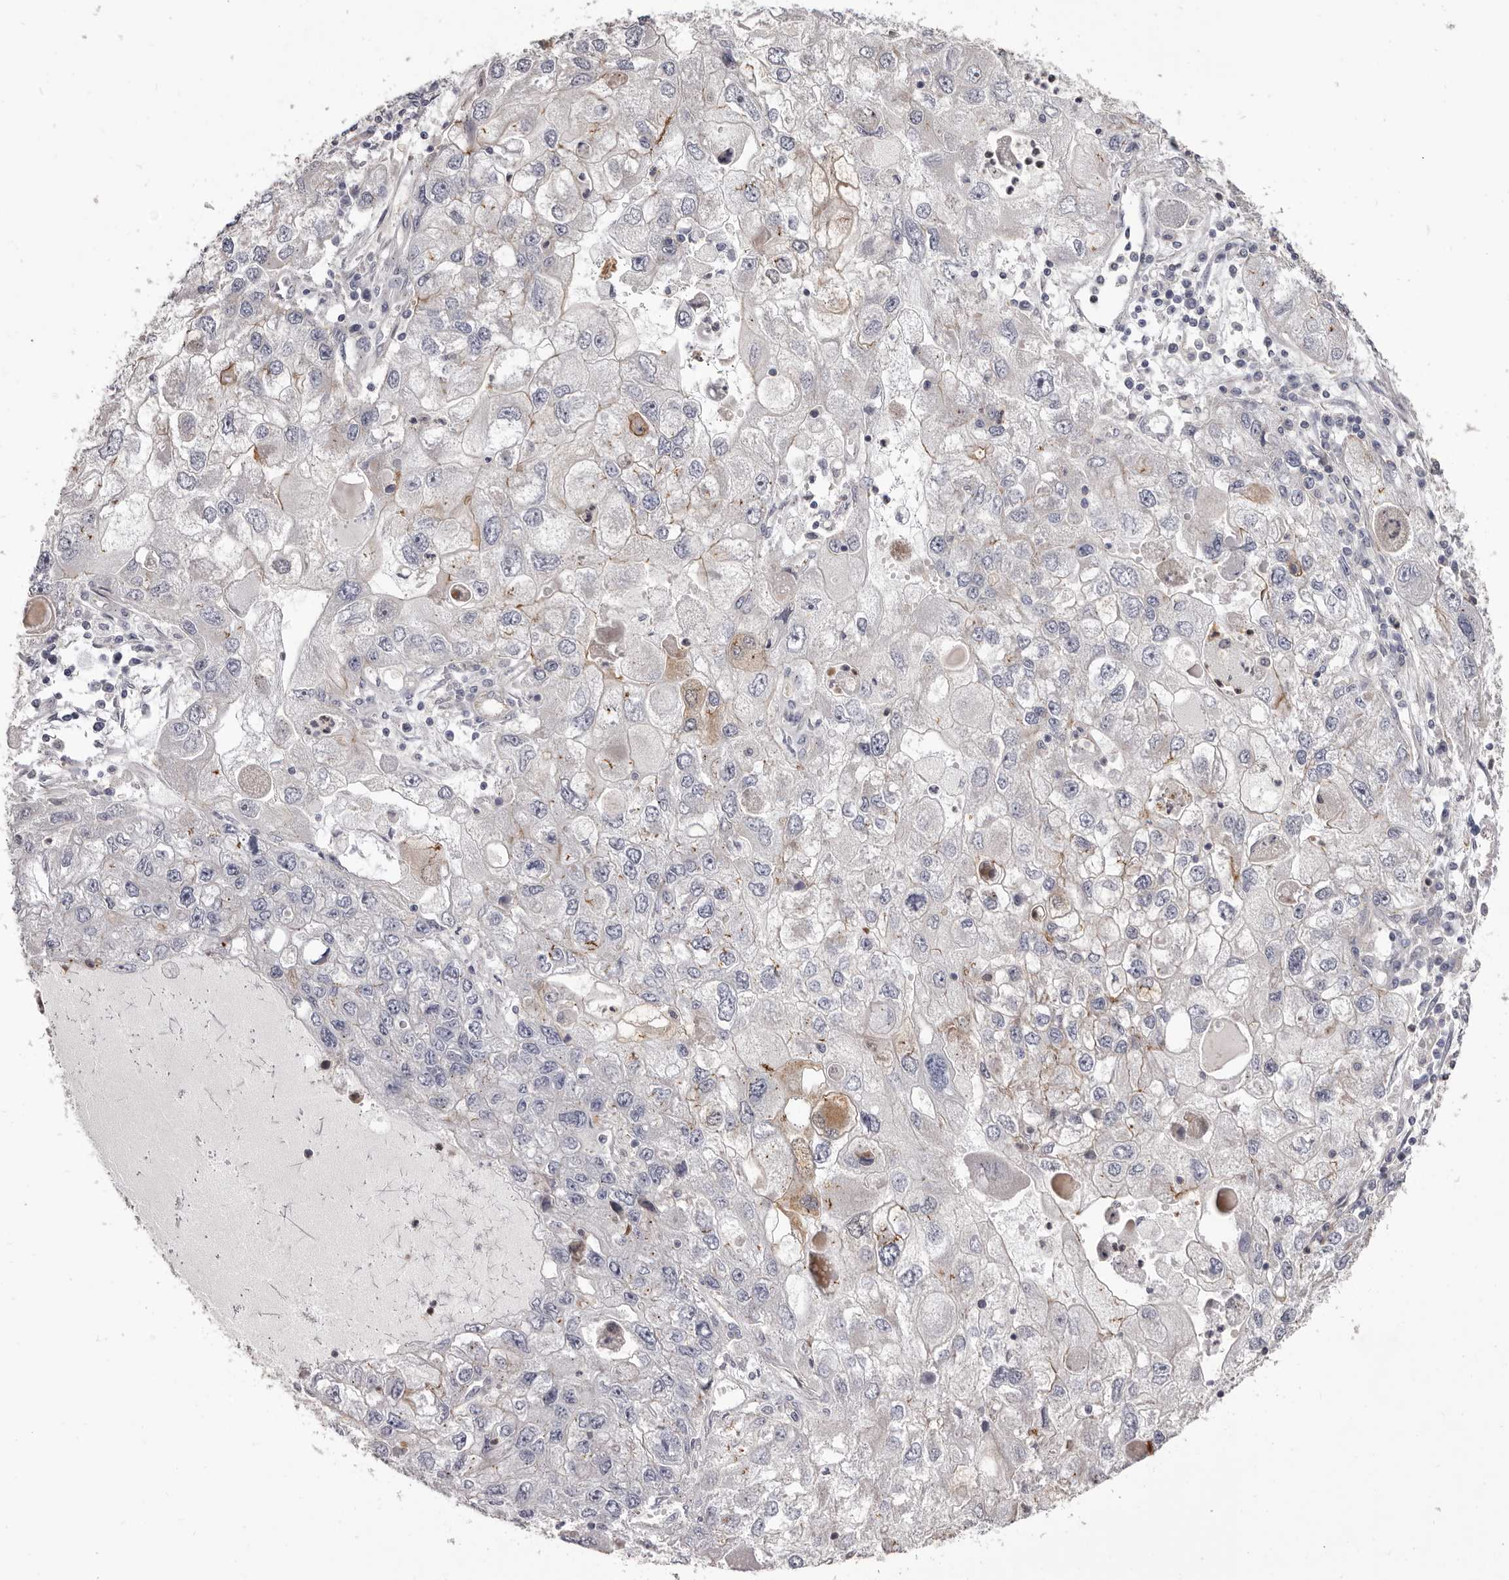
{"staining": {"intensity": "weak", "quantity": "<25%", "location": "cytoplasmic/membranous"}, "tissue": "endometrial cancer", "cell_type": "Tumor cells", "image_type": "cancer", "snomed": [{"axis": "morphology", "description": "Adenocarcinoma, NOS"}, {"axis": "topography", "description": "Endometrium"}], "caption": "Immunohistochemistry of human adenocarcinoma (endometrial) reveals no positivity in tumor cells. (DAB (3,3'-diaminobenzidine) IHC visualized using brightfield microscopy, high magnification).", "gene": "PEG10", "patient": {"sex": "female", "age": 49}}